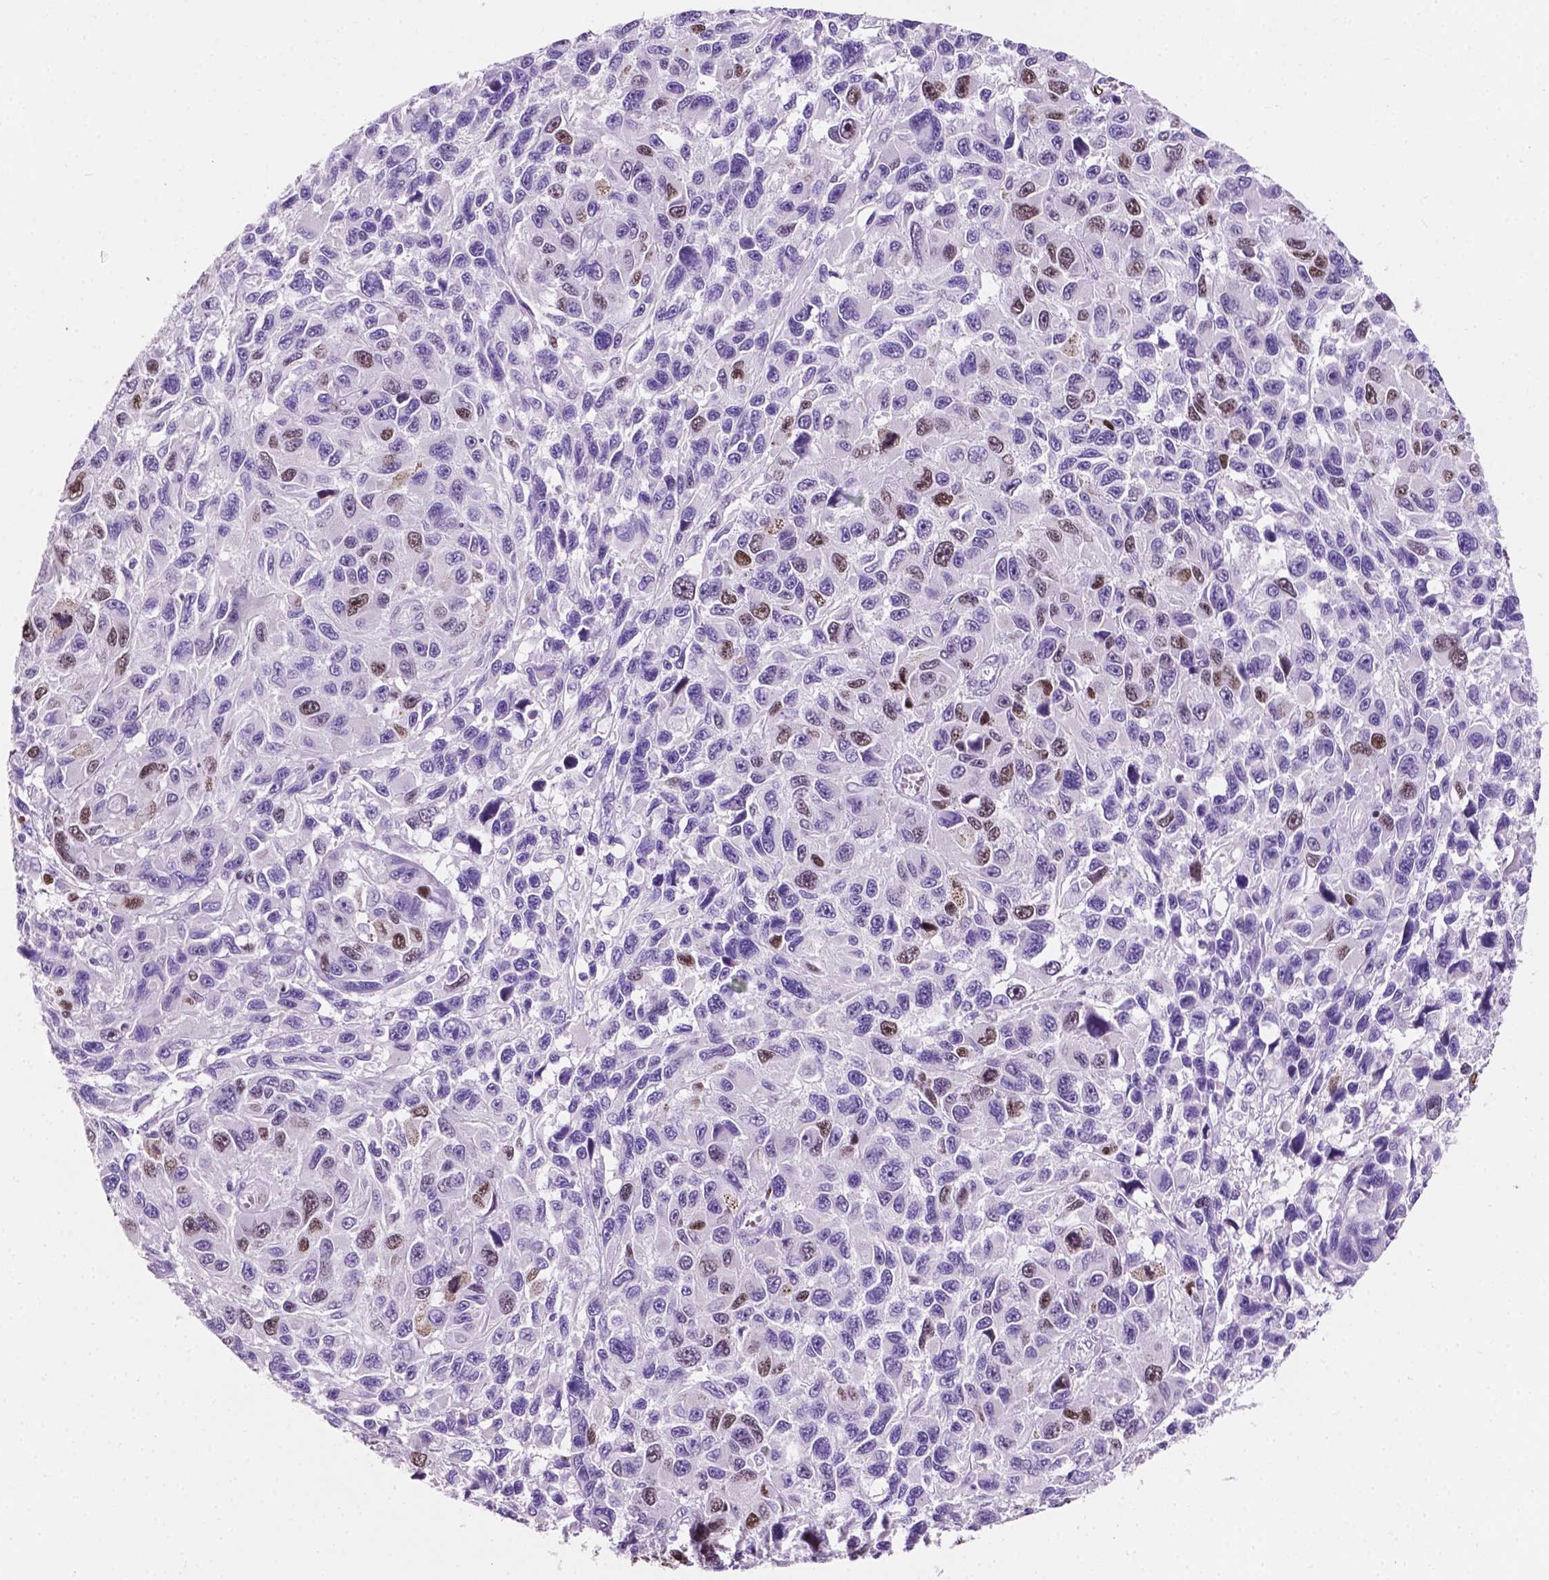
{"staining": {"intensity": "moderate", "quantity": "25%-75%", "location": "nuclear"}, "tissue": "melanoma", "cell_type": "Tumor cells", "image_type": "cancer", "snomed": [{"axis": "morphology", "description": "Malignant melanoma, NOS"}, {"axis": "topography", "description": "Skin"}], "caption": "Protein expression analysis of malignant melanoma shows moderate nuclear staining in about 25%-75% of tumor cells.", "gene": "SIAH2", "patient": {"sex": "male", "age": 53}}